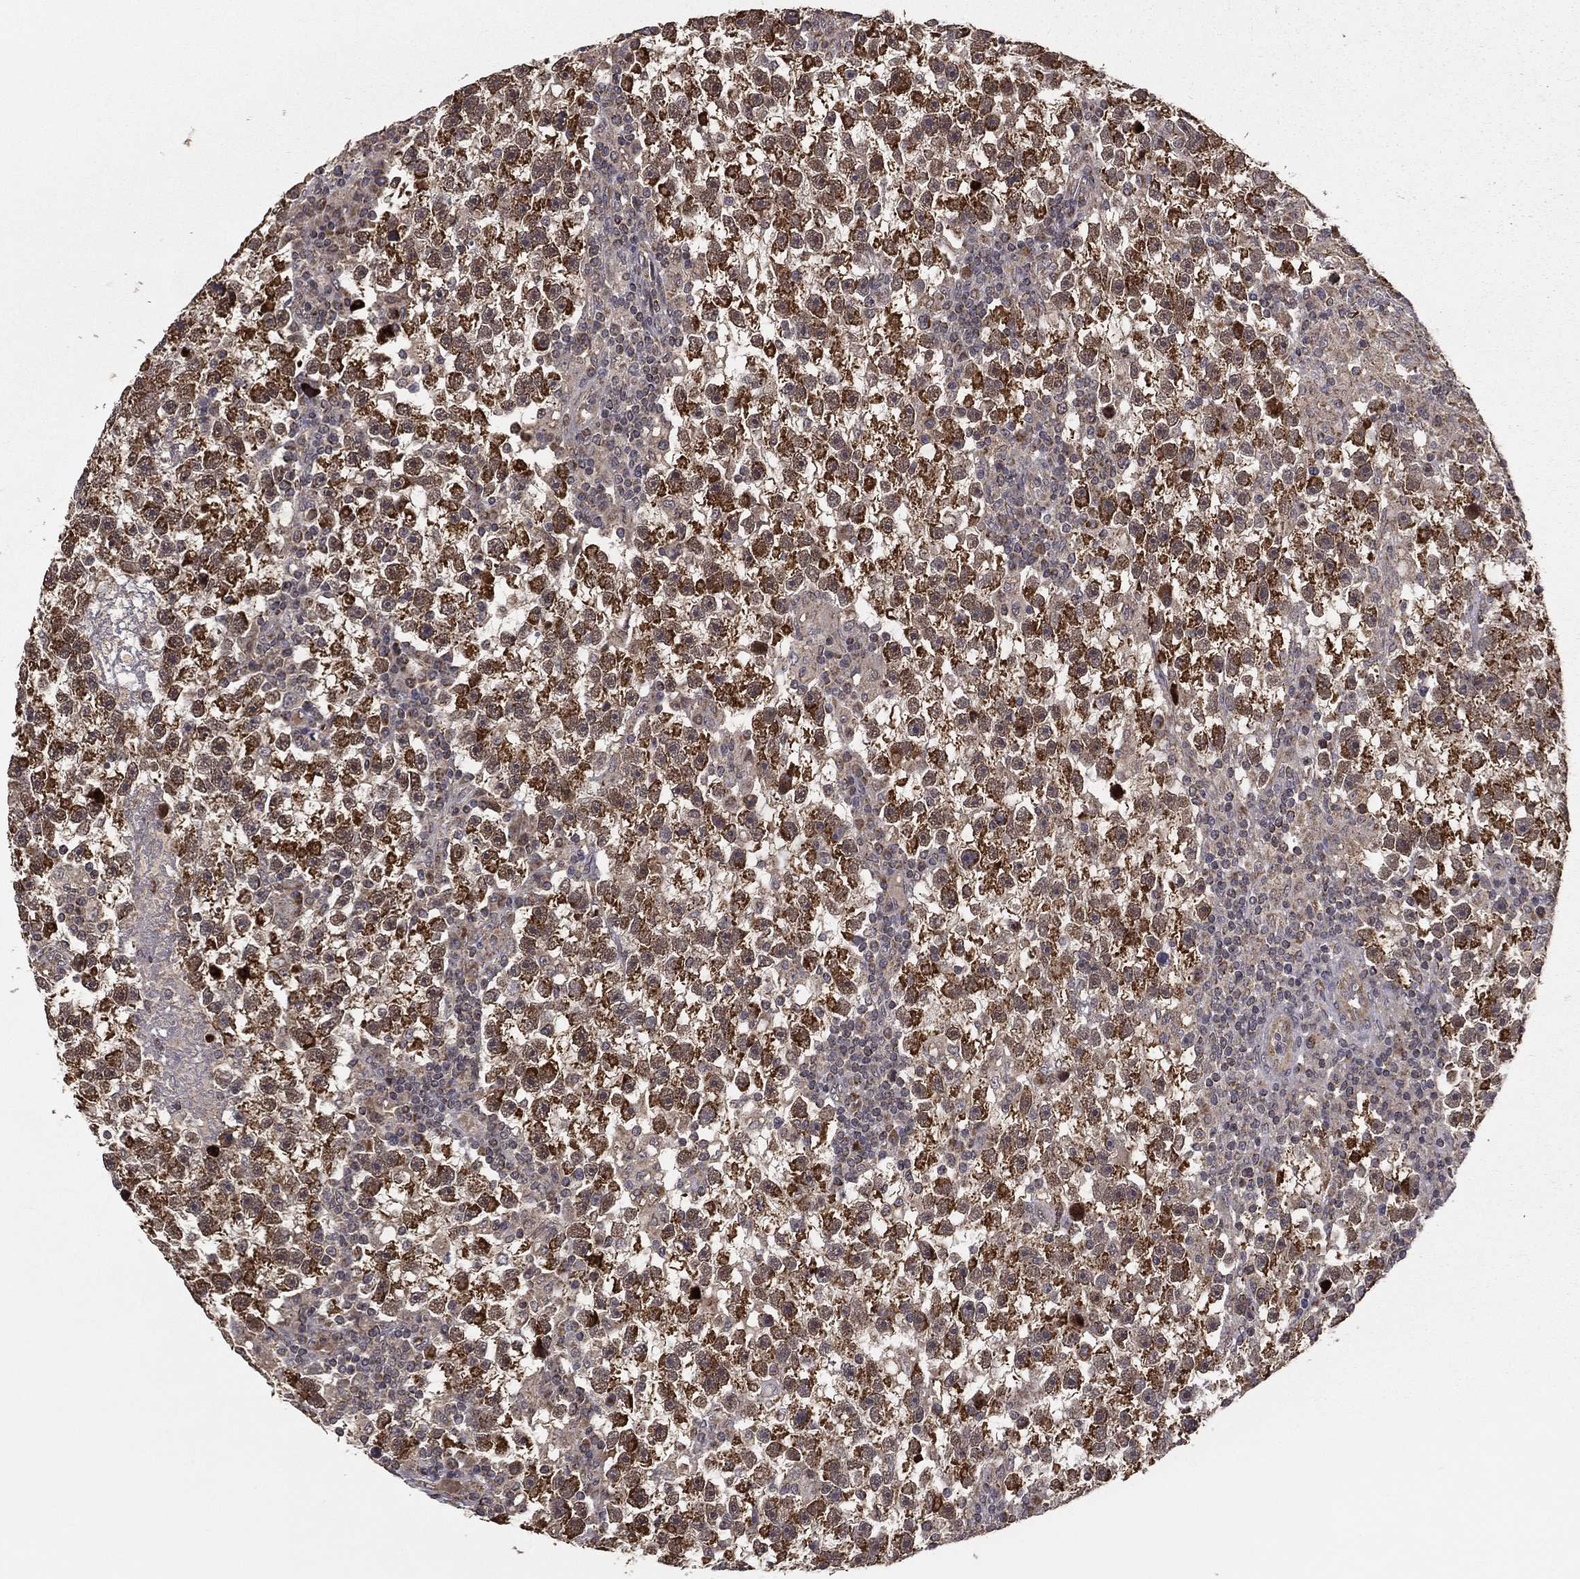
{"staining": {"intensity": "strong", "quantity": ">75%", "location": "cytoplasmic/membranous"}, "tissue": "testis cancer", "cell_type": "Tumor cells", "image_type": "cancer", "snomed": [{"axis": "morphology", "description": "Seminoma, NOS"}, {"axis": "topography", "description": "Testis"}], "caption": "Immunohistochemistry (IHC) staining of testis cancer (seminoma), which displays high levels of strong cytoplasmic/membranous expression in about >75% of tumor cells indicating strong cytoplasmic/membranous protein positivity. The staining was performed using DAB (3,3'-diaminobenzidine) (brown) for protein detection and nuclei were counterstained in hematoxylin (blue).", "gene": "MRPL46", "patient": {"sex": "male", "age": 47}}